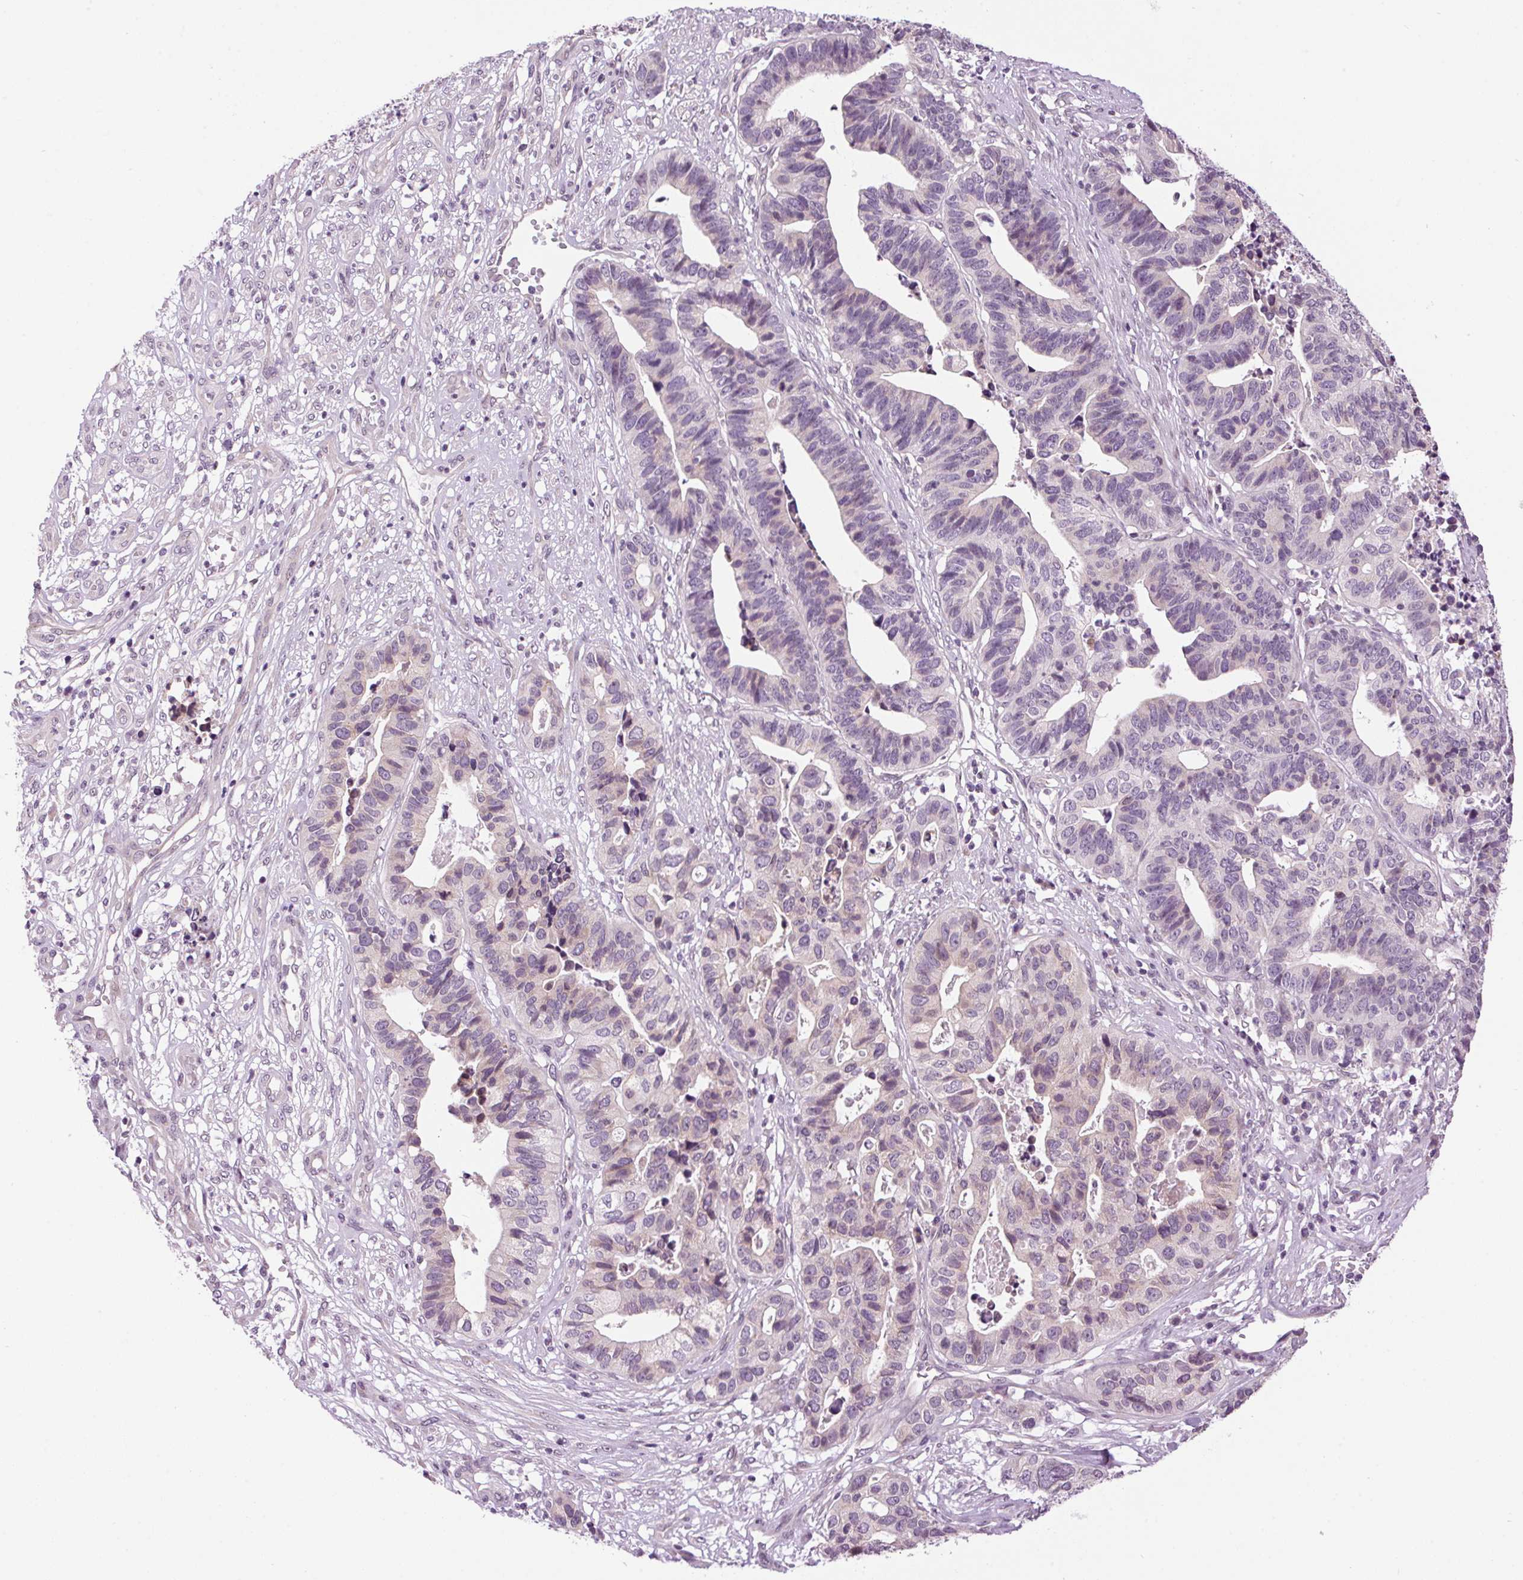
{"staining": {"intensity": "negative", "quantity": "none", "location": "none"}, "tissue": "stomach cancer", "cell_type": "Tumor cells", "image_type": "cancer", "snomed": [{"axis": "morphology", "description": "Adenocarcinoma, NOS"}, {"axis": "topography", "description": "Stomach, upper"}], "caption": "This is an immunohistochemistry (IHC) image of adenocarcinoma (stomach). There is no positivity in tumor cells.", "gene": "SMIM13", "patient": {"sex": "female", "age": 67}}